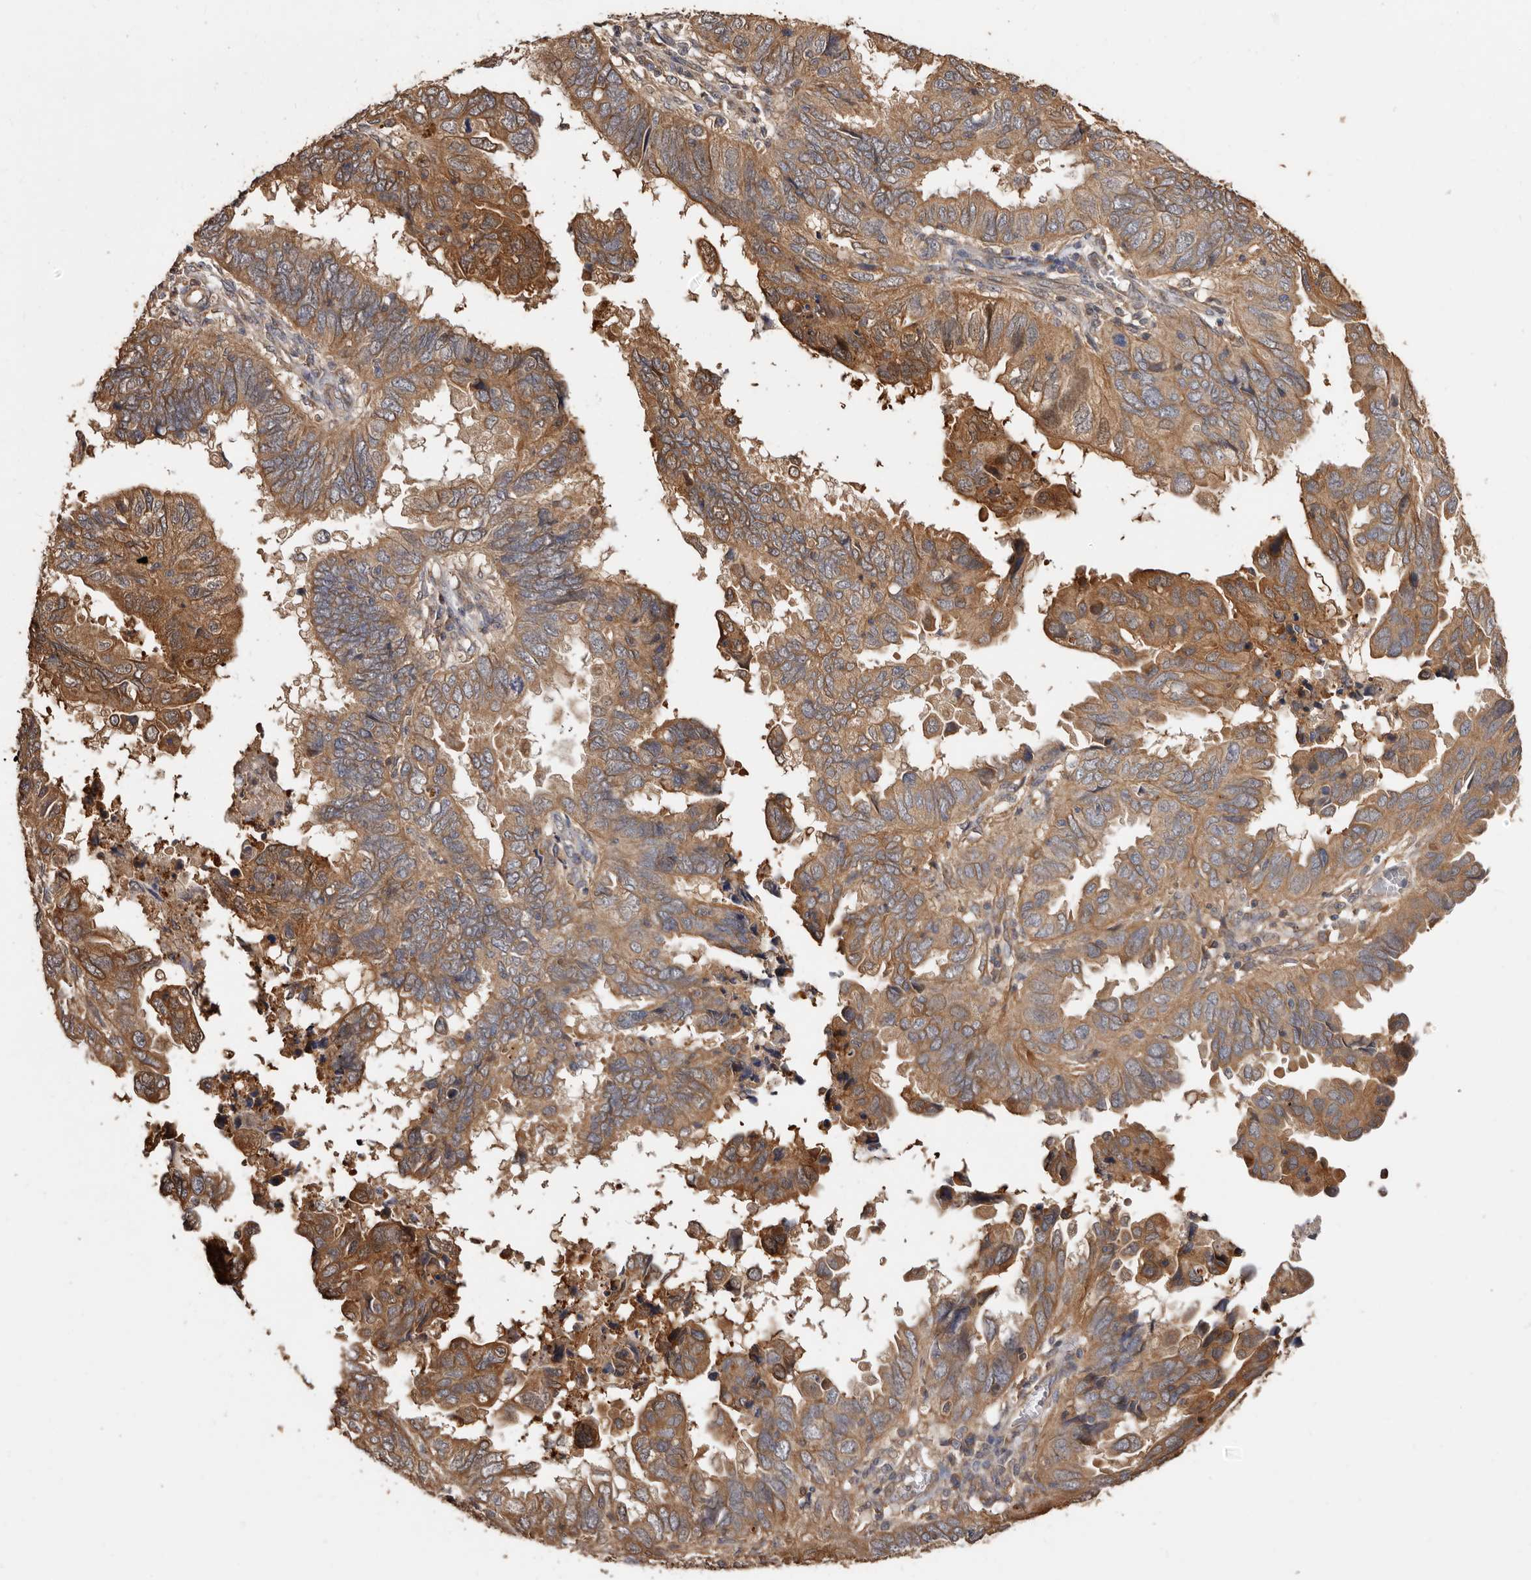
{"staining": {"intensity": "moderate", "quantity": ">75%", "location": "cytoplasmic/membranous"}, "tissue": "endometrial cancer", "cell_type": "Tumor cells", "image_type": "cancer", "snomed": [{"axis": "morphology", "description": "Adenocarcinoma, NOS"}, {"axis": "topography", "description": "Uterus"}], "caption": "A brown stain labels moderate cytoplasmic/membranous positivity of a protein in endometrial adenocarcinoma tumor cells. The protein of interest is stained brown, and the nuclei are stained in blue (DAB (3,3'-diaminobenzidine) IHC with brightfield microscopy, high magnification).", "gene": "COQ8B", "patient": {"sex": "female", "age": 77}}